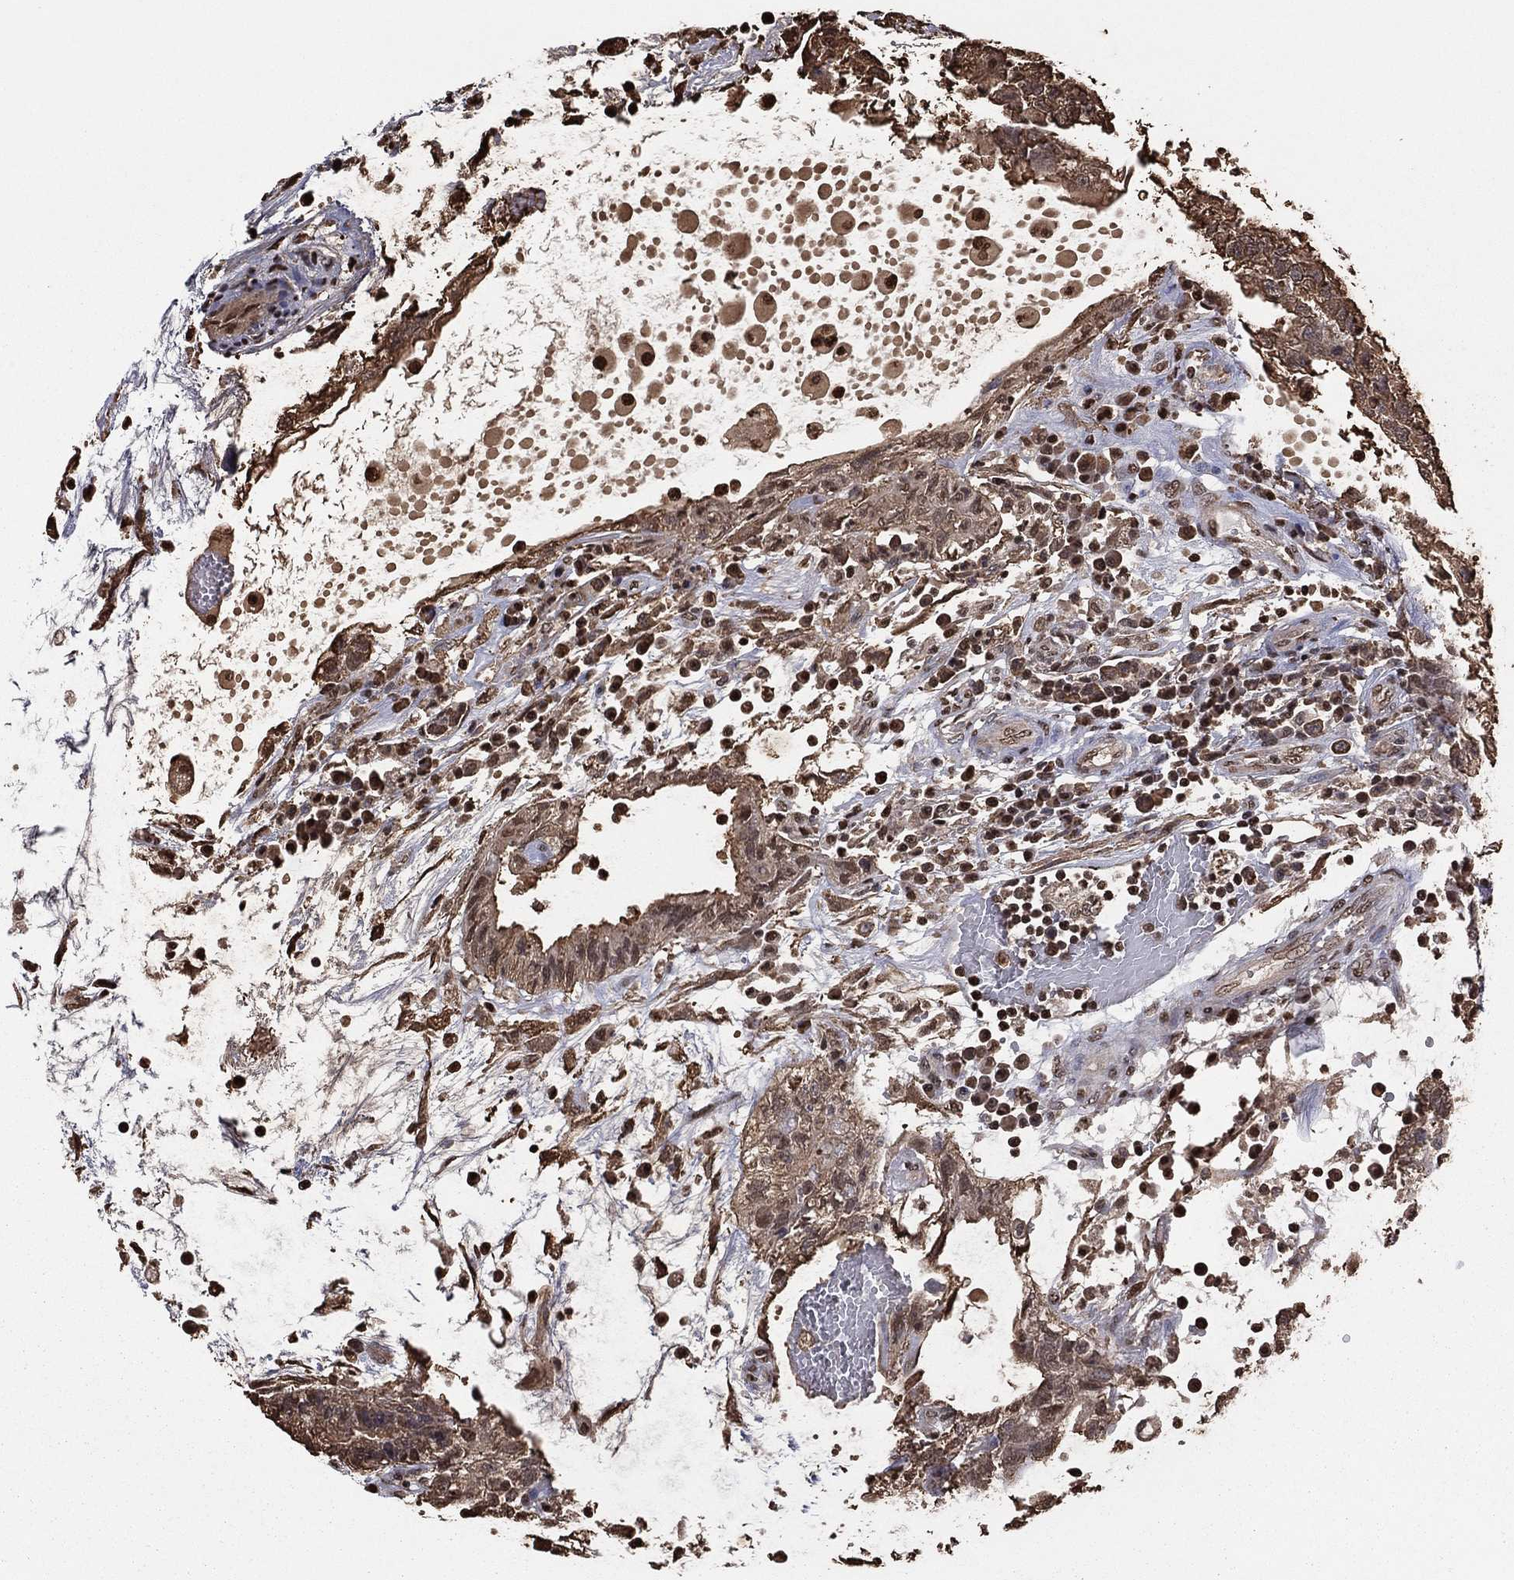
{"staining": {"intensity": "moderate", "quantity": ">75%", "location": "cytoplasmic/membranous,nuclear"}, "tissue": "testis cancer", "cell_type": "Tumor cells", "image_type": "cancer", "snomed": [{"axis": "morphology", "description": "Normal tissue, NOS"}, {"axis": "morphology", "description": "Carcinoma, Embryonal, NOS"}, {"axis": "topography", "description": "Testis"}, {"axis": "topography", "description": "Epididymis"}], "caption": "Immunohistochemistry (IHC) photomicrograph of testis cancer (embryonal carcinoma) stained for a protein (brown), which displays medium levels of moderate cytoplasmic/membranous and nuclear staining in approximately >75% of tumor cells.", "gene": "GAPDH", "patient": {"sex": "male", "age": 32}}